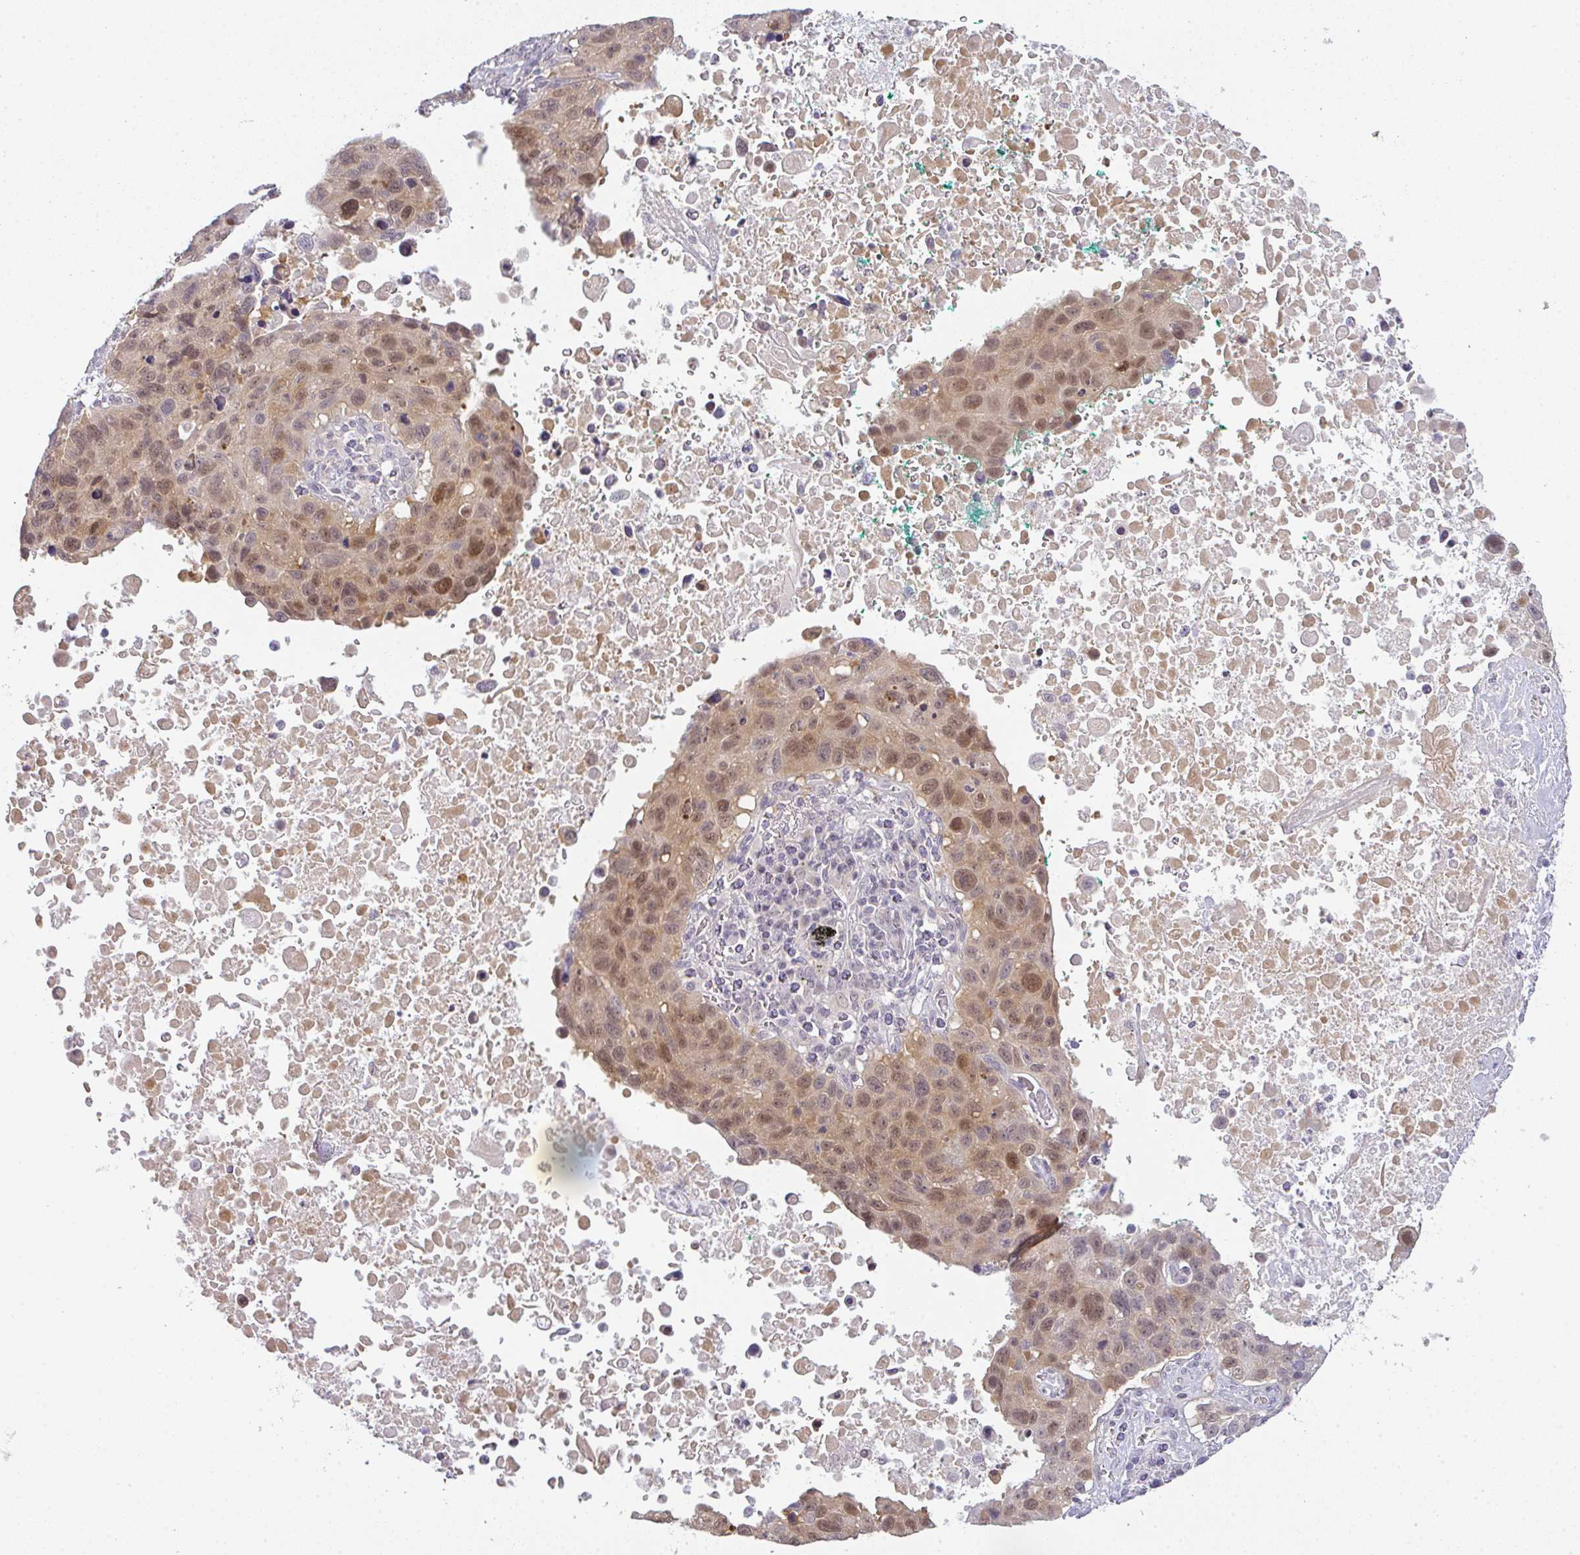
{"staining": {"intensity": "moderate", "quantity": ">75%", "location": "nuclear"}, "tissue": "lung cancer", "cell_type": "Tumor cells", "image_type": "cancer", "snomed": [{"axis": "morphology", "description": "Squamous cell carcinoma, NOS"}, {"axis": "topography", "description": "Lung"}], "caption": "Squamous cell carcinoma (lung) stained with a brown dye displays moderate nuclear positive positivity in about >75% of tumor cells.", "gene": "CSE1L", "patient": {"sex": "male", "age": 66}}